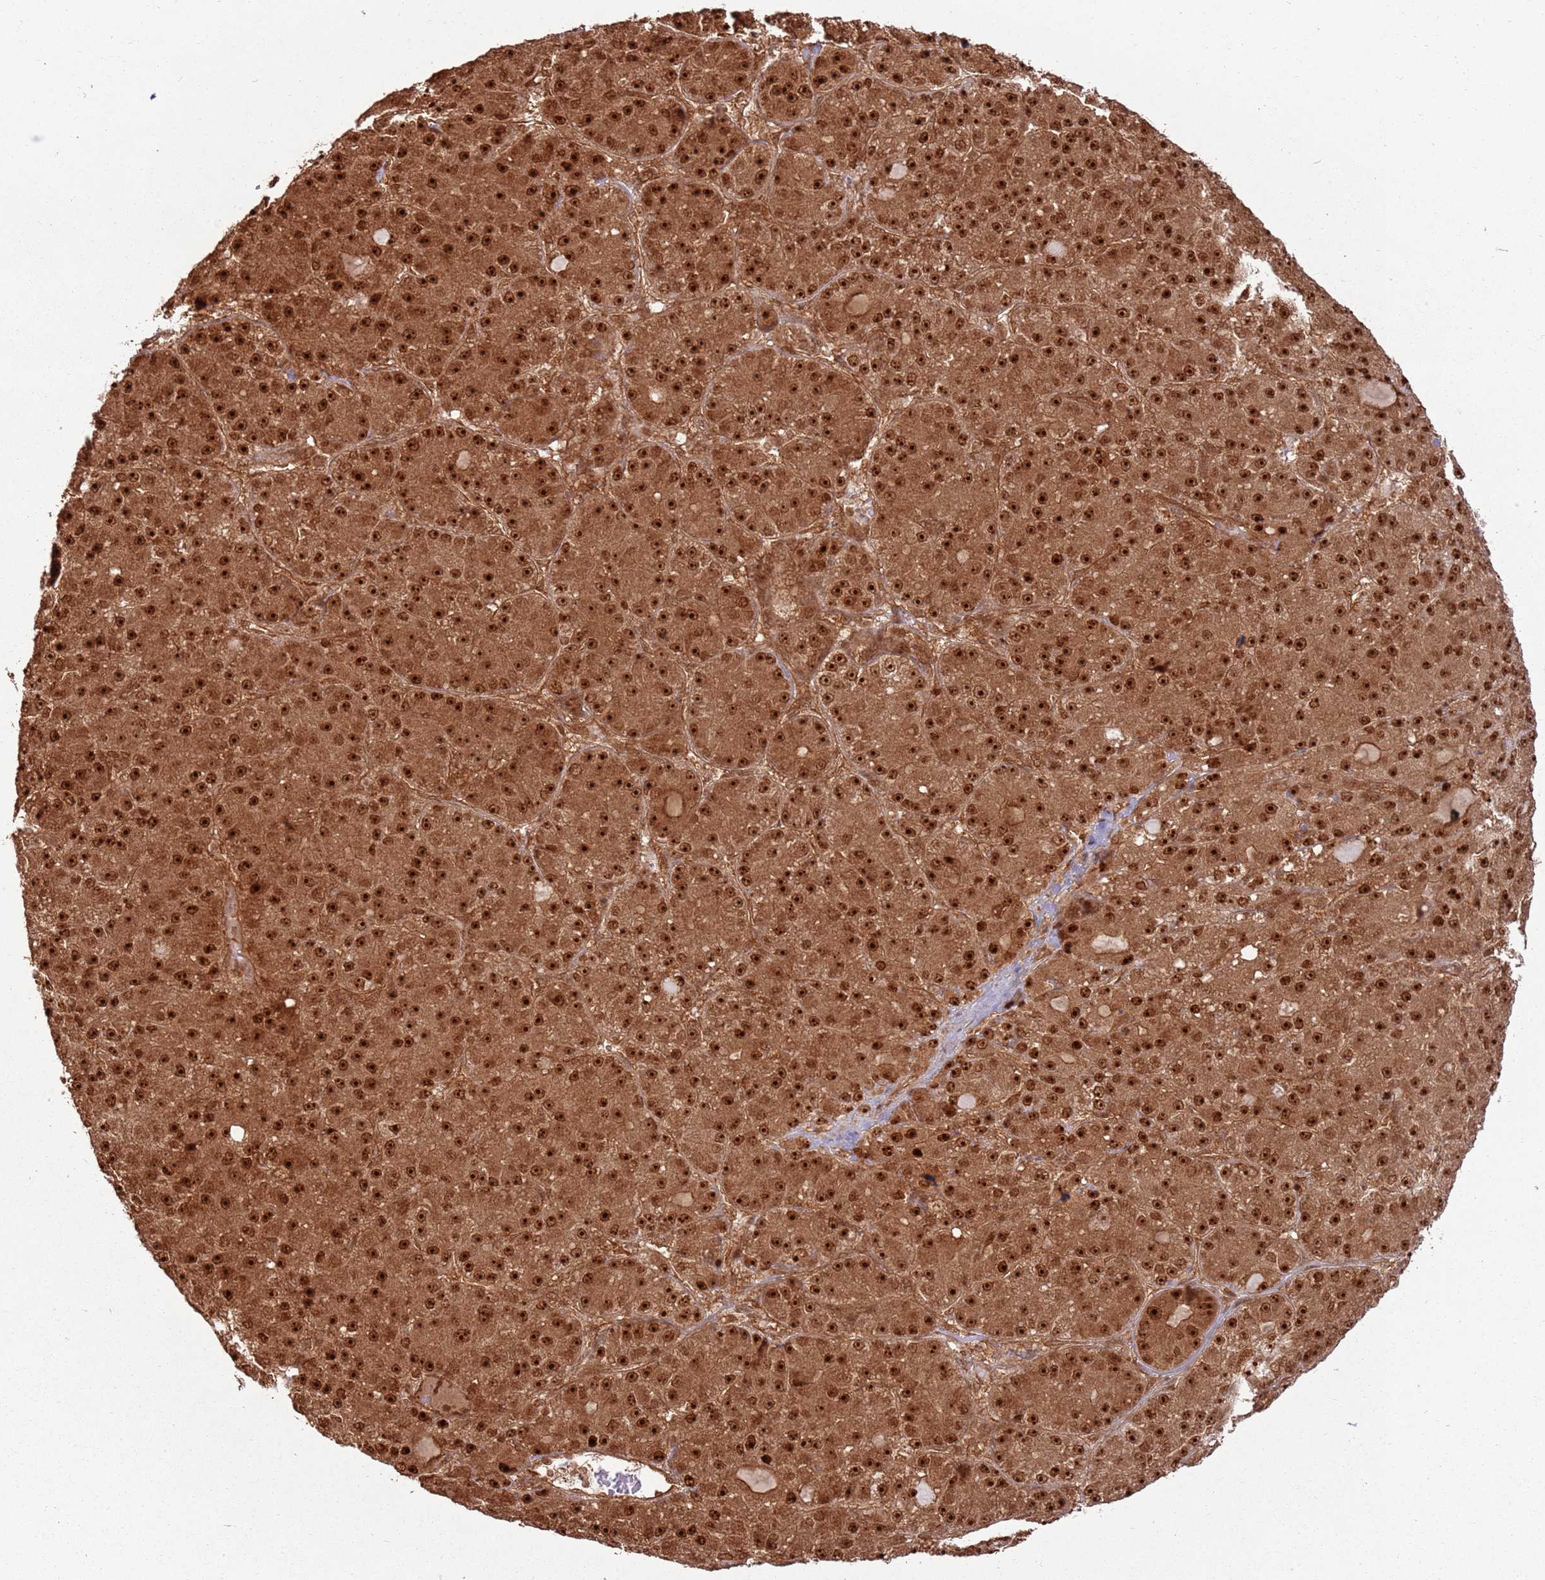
{"staining": {"intensity": "strong", "quantity": ">75%", "location": "cytoplasmic/membranous,nuclear"}, "tissue": "liver cancer", "cell_type": "Tumor cells", "image_type": "cancer", "snomed": [{"axis": "morphology", "description": "Carcinoma, Hepatocellular, NOS"}, {"axis": "topography", "description": "Liver"}], "caption": "Tumor cells reveal high levels of strong cytoplasmic/membranous and nuclear positivity in about >75% of cells in human liver cancer (hepatocellular carcinoma).", "gene": "TBC1D13", "patient": {"sex": "male", "age": 67}}